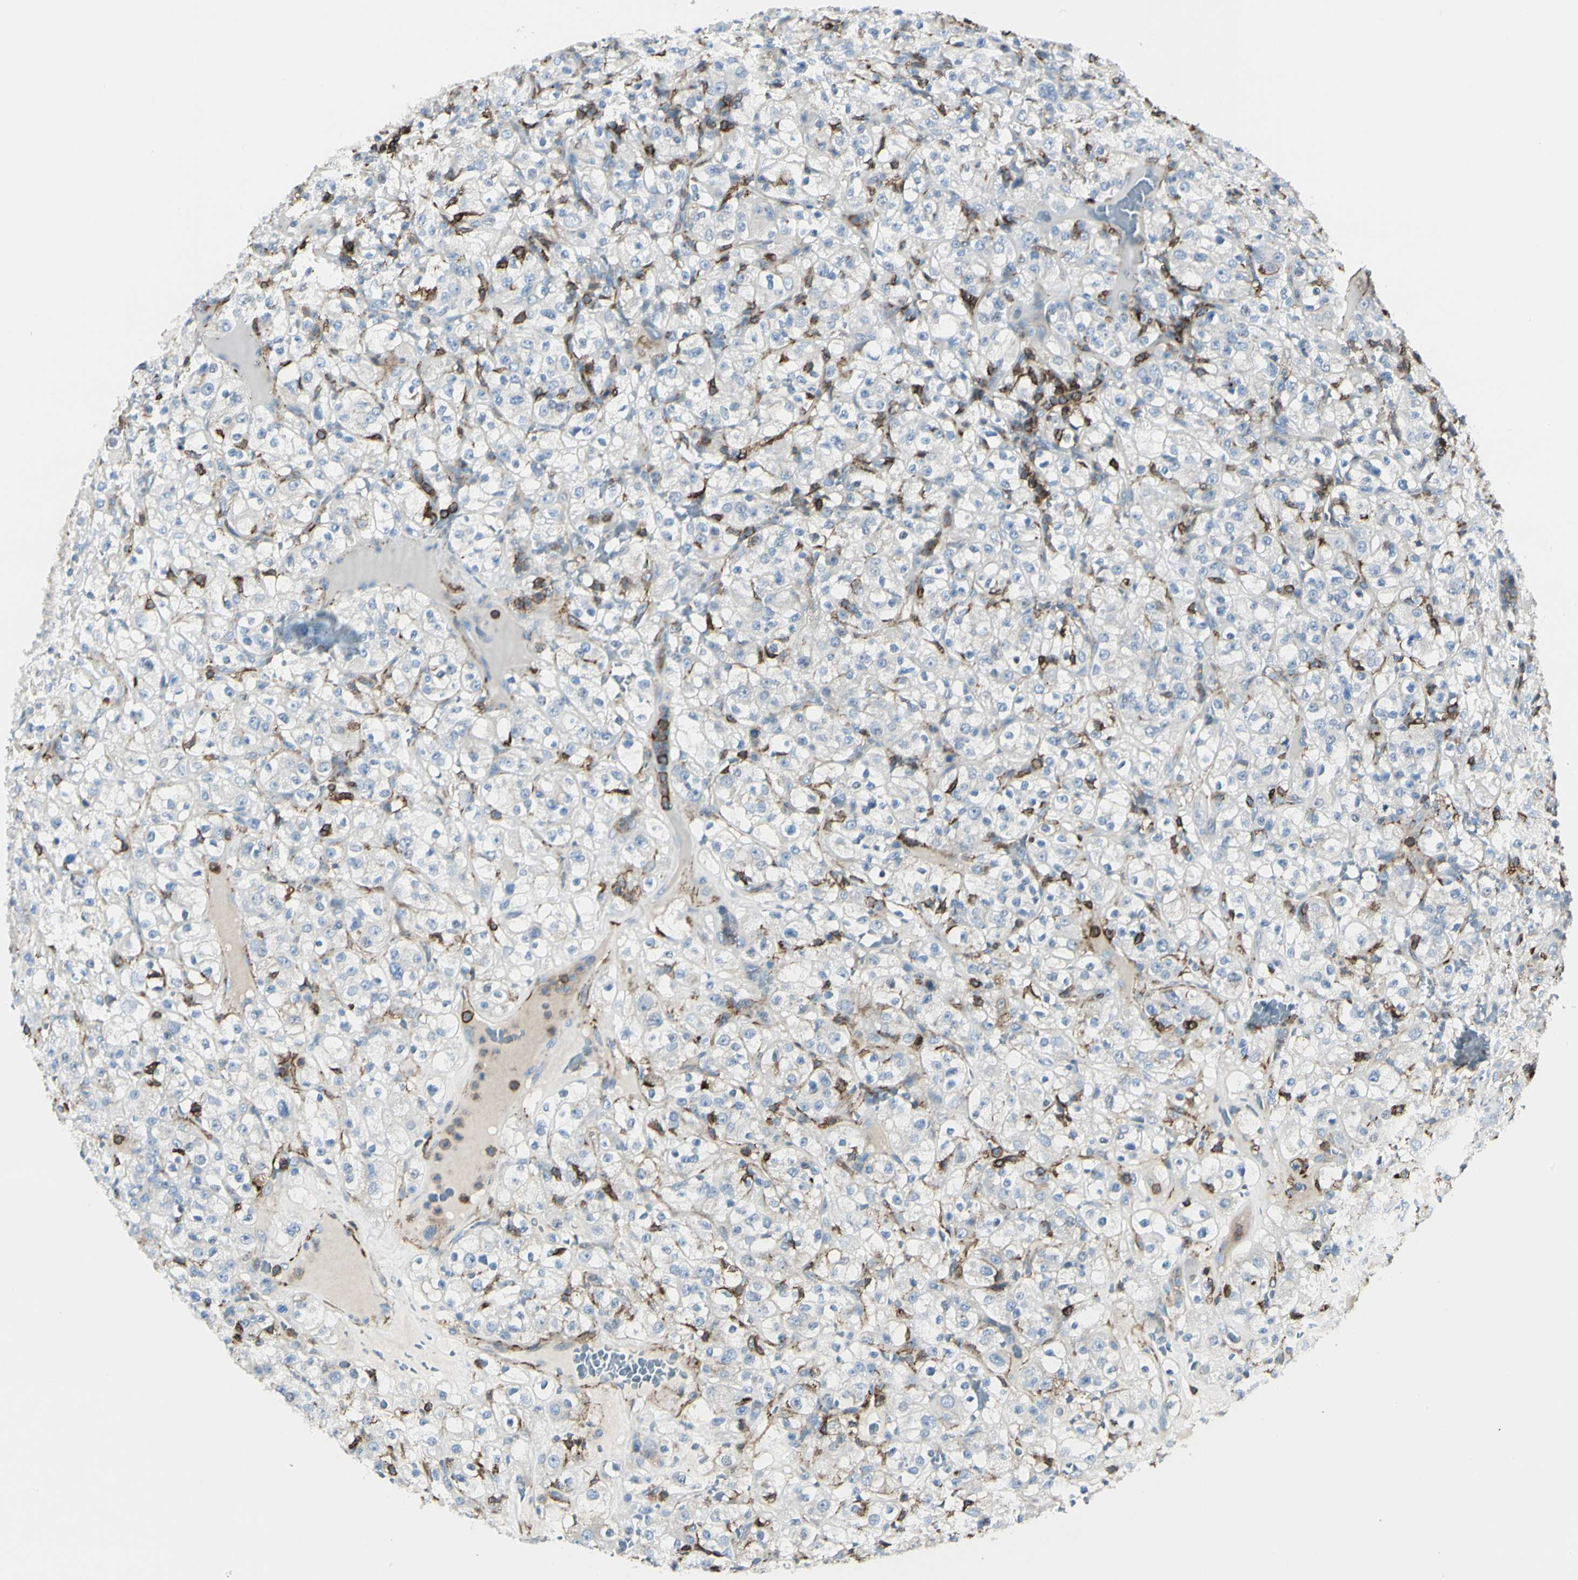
{"staining": {"intensity": "weak", "quantity": "<25%", "location": "cytoplasmic/membranous"}, "tissue": "renal cancer", "cell_type": "Tumor cells", "image_type": "cancer", "snomed": [{"axis": "morphology", "description": "Normal tissue, NOS"}, {"axis": "morphology", "description": "Adenocarcinoma, NOS"}, {"axis": "topography", "description": "Kidney"}], "caption": "Immunohistochemistry image of neoplastic tissue: renal adenocarcinoma stained with DAB (3,3'-diaminobenzidine) demonstrates no significant protein positivity in tumor cells.", "gene": "CLEC2B", "patient": {"sex": "female", "age": 72}}